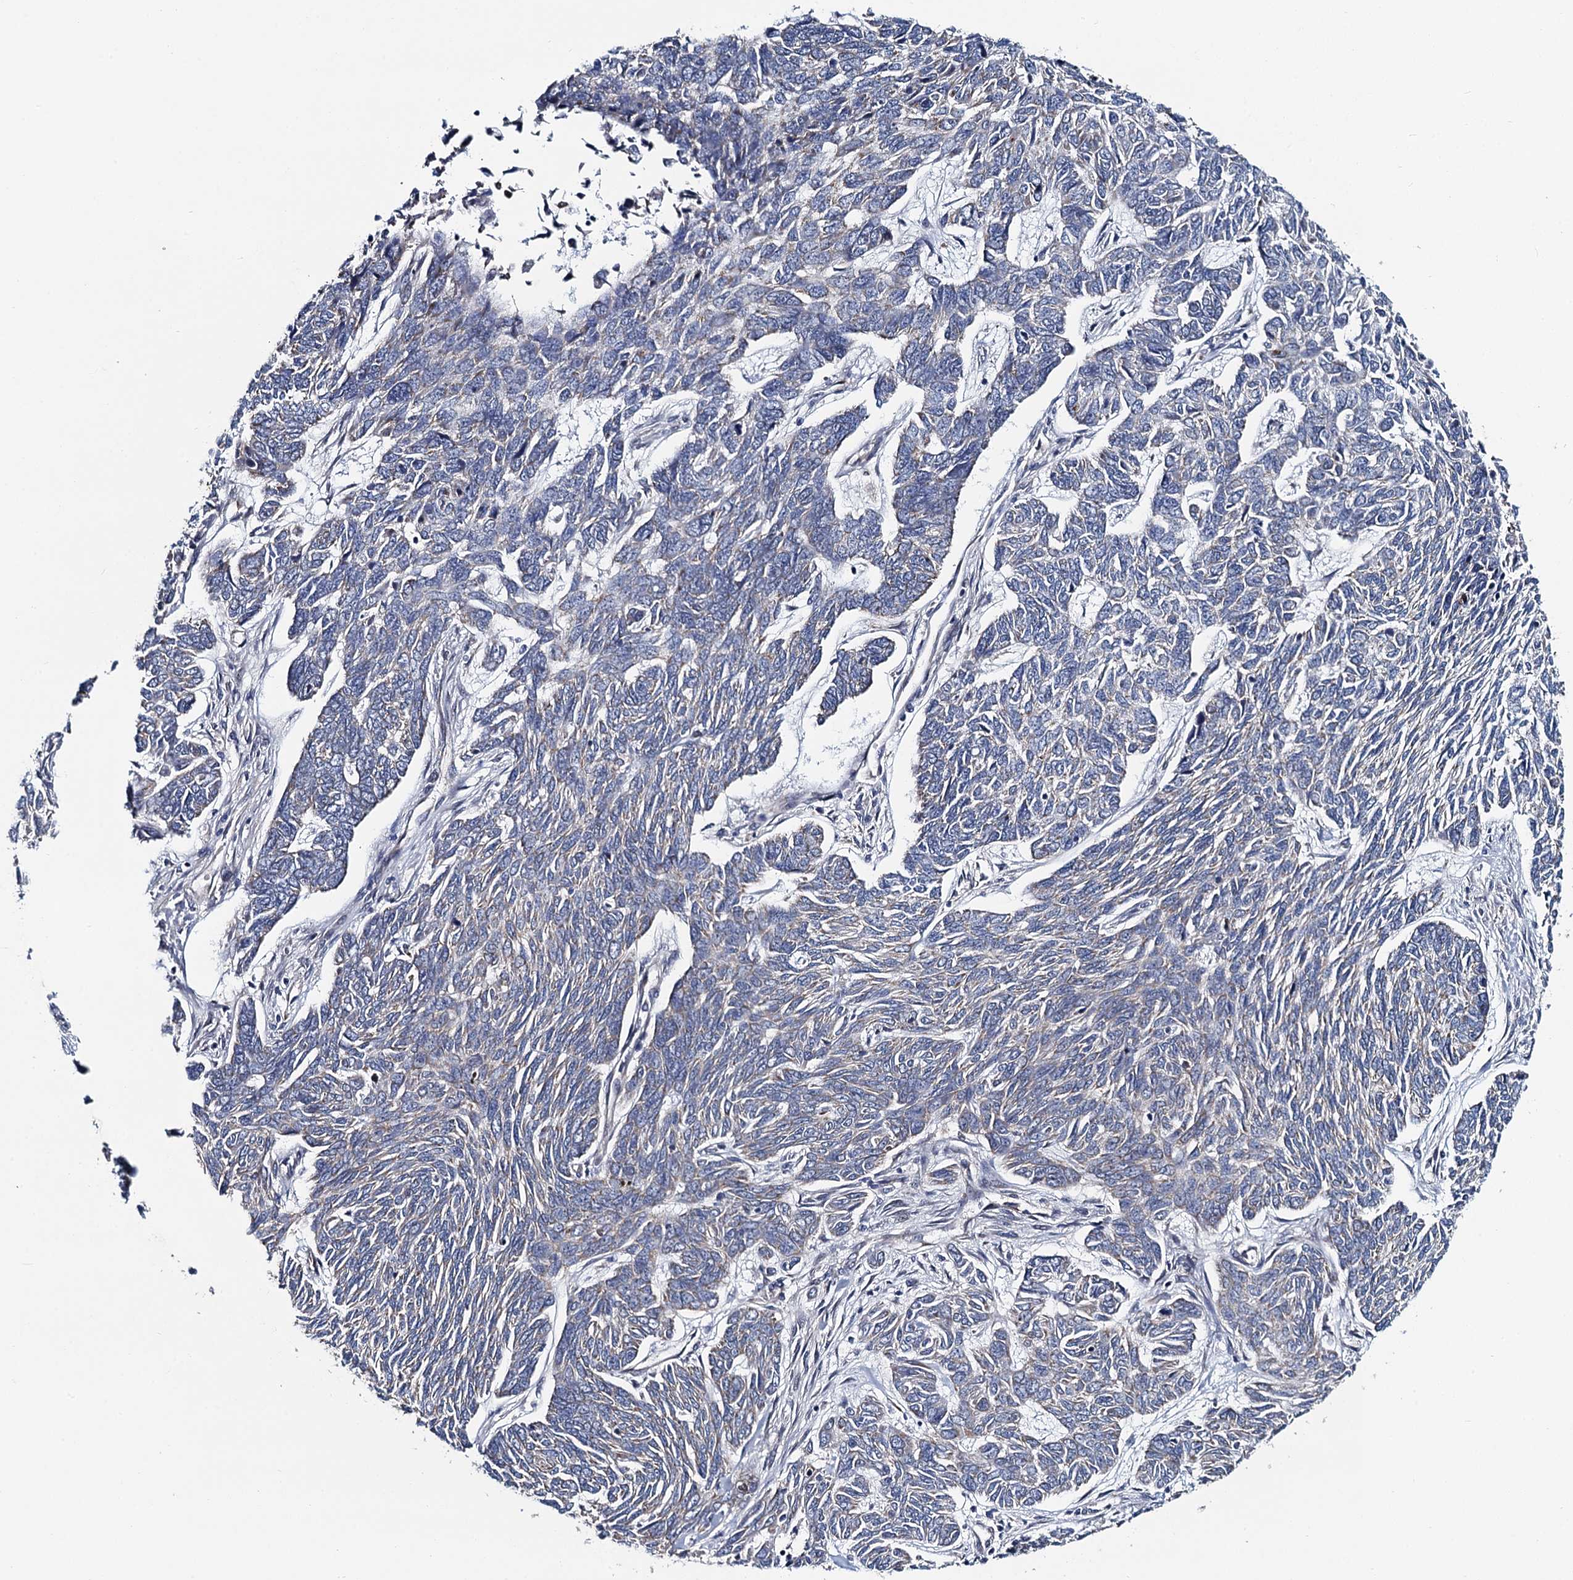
{"staining": {"intensity": "negative", "quantity": "none", "location": "none"}, "tissue": "skin cancer", "cell_type": "Tumor cells", "image_type": "cancer", "snomed": [{"axis": "morphology", "description": "Basal cell carcinoma"}, {"axis": "topography", "description": "Skin"}], "caption": "DAB (3,3'-diaminobenzidine) immunohistochemical staining of human basal cell carcinoma (skin) displays no significant expression in tumor cells. Brightfield microscopy of immunohistochemistry (IHC) stained with DAB (3,3'-diaminobenzidine) (brown) and hematoxylin (blue), captured at high magnification.", "gene": "KCTD4", "patient": {"sex": "female", "age": 65}}